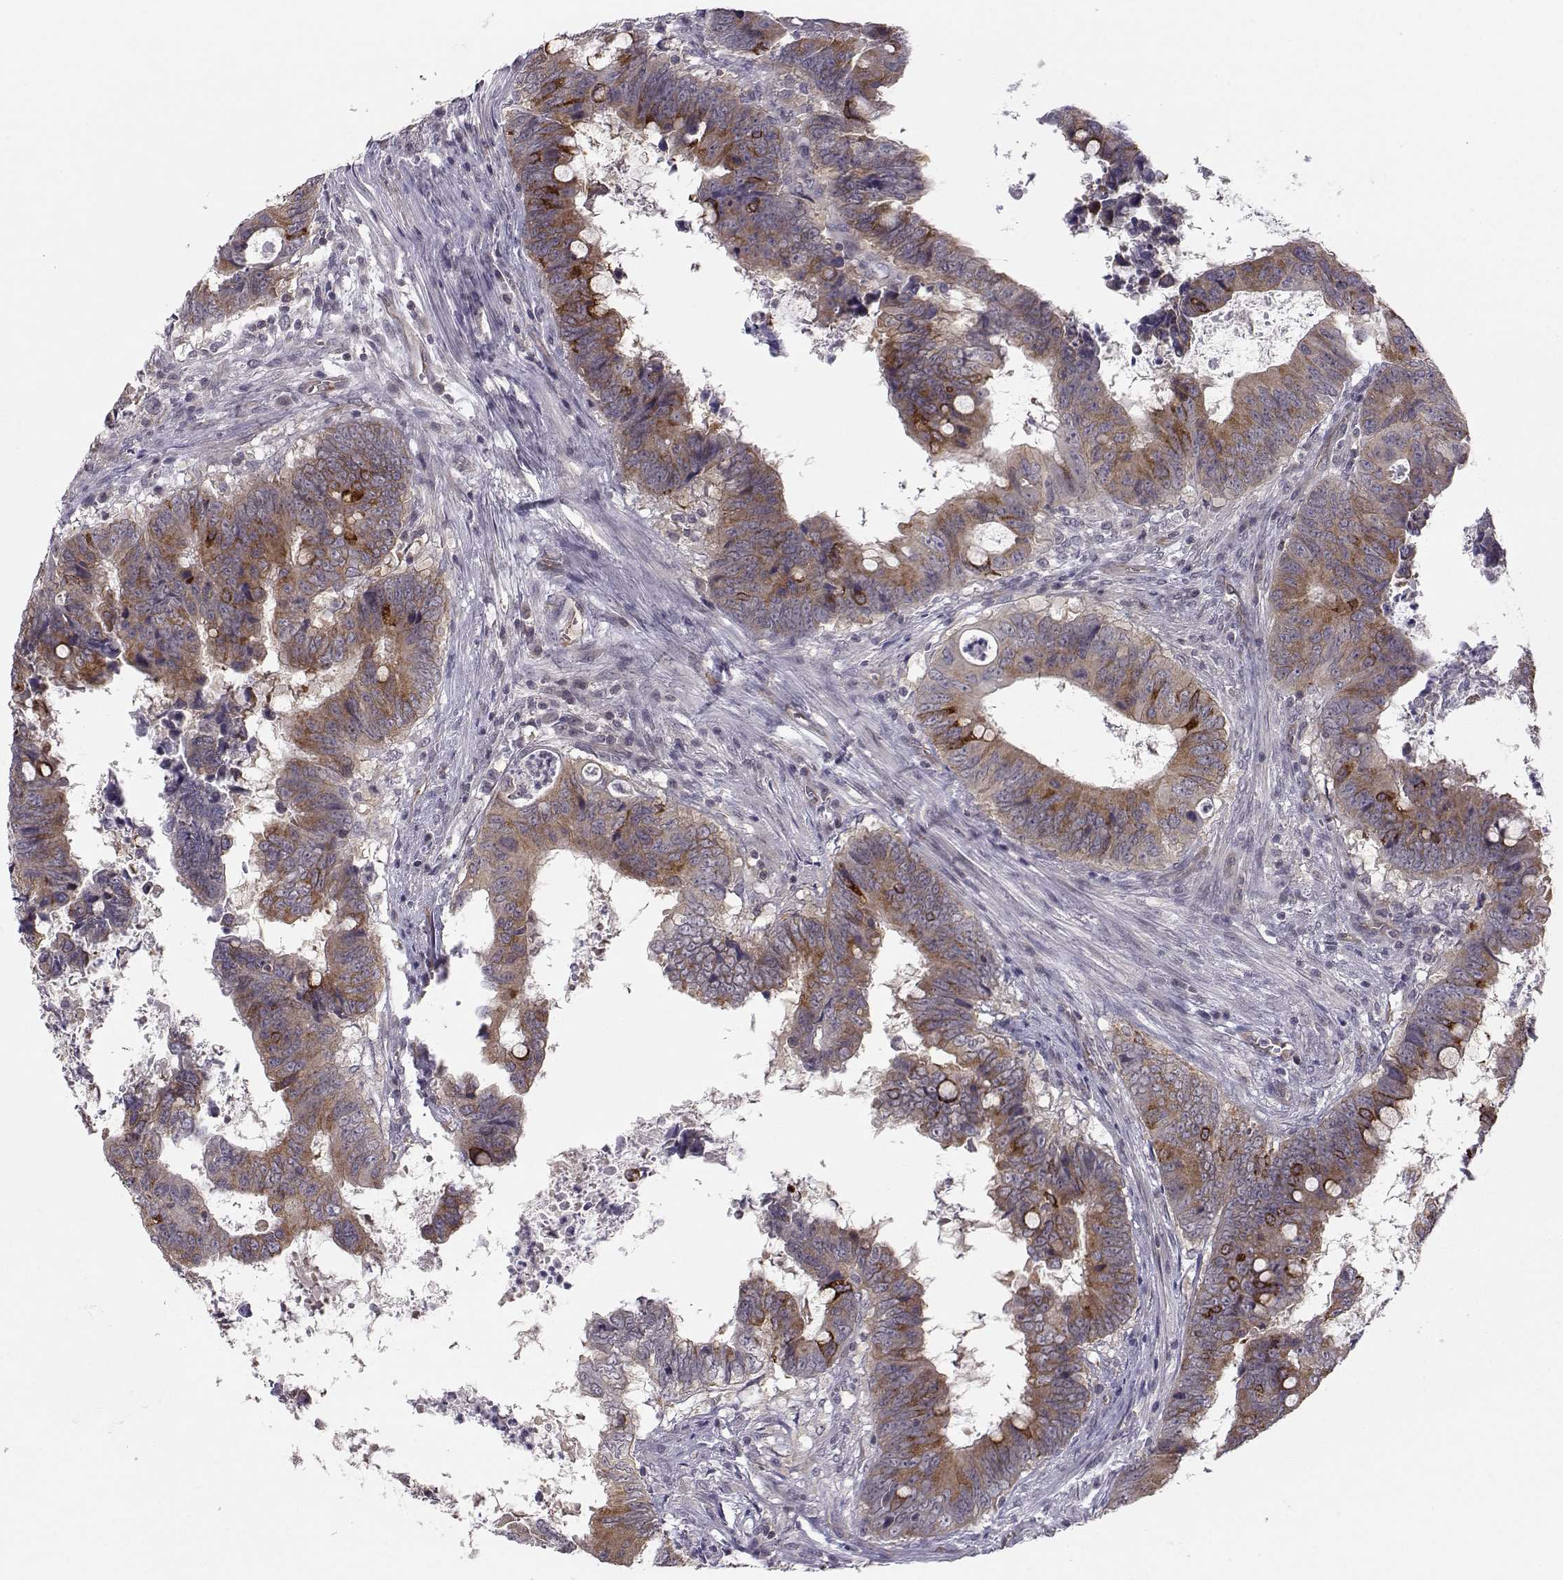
{"staining": {"intensity": "strong", "quantity": "25%-75%", "location": "cytoplasmic/membranous"}, "tissue": "colorectal cancer", "cell_type": "Tumor cells", "image_type": "cancer", "snomed": [{"axis": "morphology", "description": "Adenocarcinoma, NOS"}, {"axis": "topography", "description": "Colon"}], "caption": "A histopathology image showing strong cytoplasmic/membranous expression in approximately 25%-75% of tumor cells in colorectal cancer (adenocarcinoma), as visualized by brown immunohistochemical staining.", "gene": "KIF13B", "patient": {"sex": "female", "age": 82}}